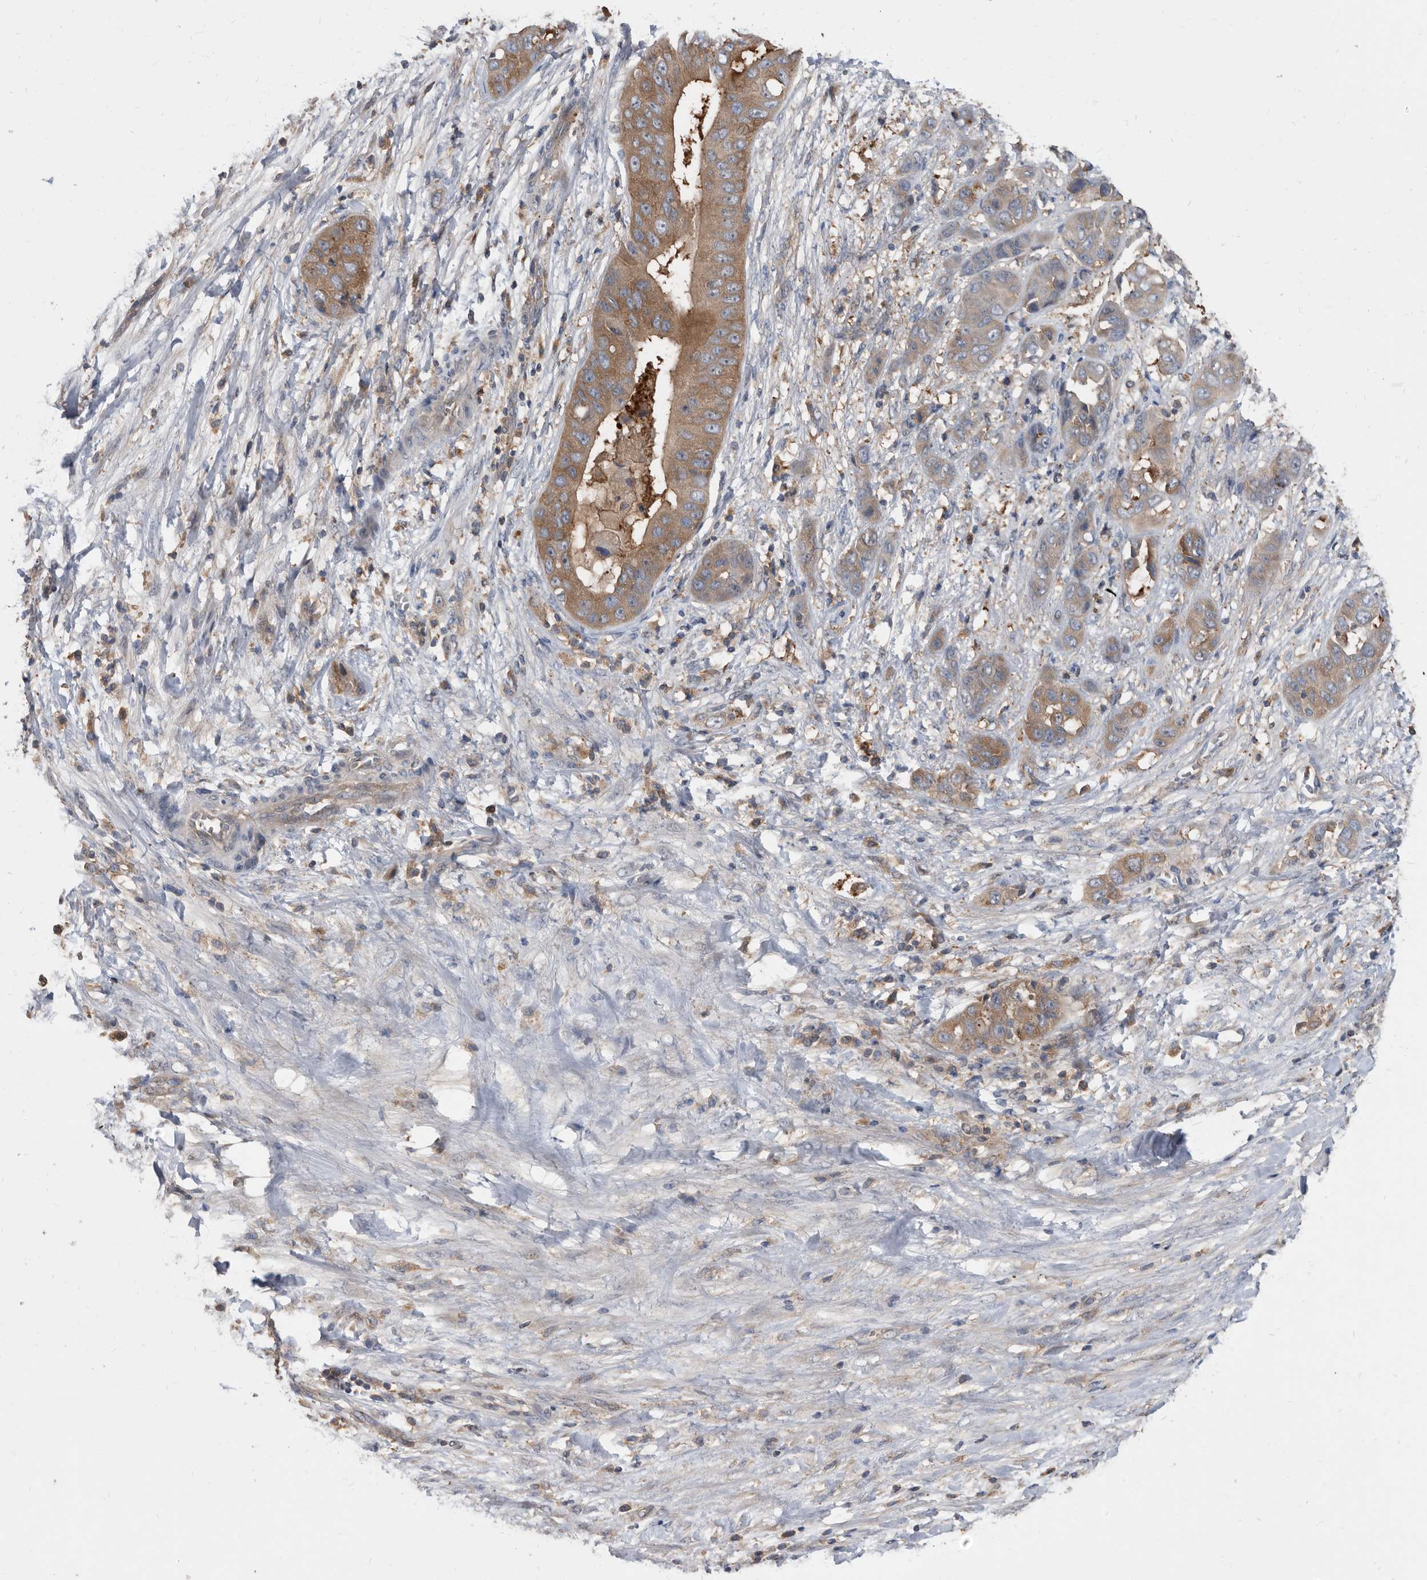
{"staining": {"intensity": "moderate", "quantity": ">75%", "location": "cytoplasmic/membranous"}, "tissue": "liver cancer", "cell_type": "Tumor cells", "image_type": "cancer", "snomed": [{"axis": "morphology", "description": "Cholangiocarcinoma"}, {"axis": "topography", "description": "Liver"}], "caption": "DAB (3,3'-diaminobenzidine) immunohistochemical staining of liver cancer reveals moderate cytoplasmic/membranous protein expression in about >75% of tumor cells.", "gene": "APEH", "patient": {"sex": "female", "age": 52}}